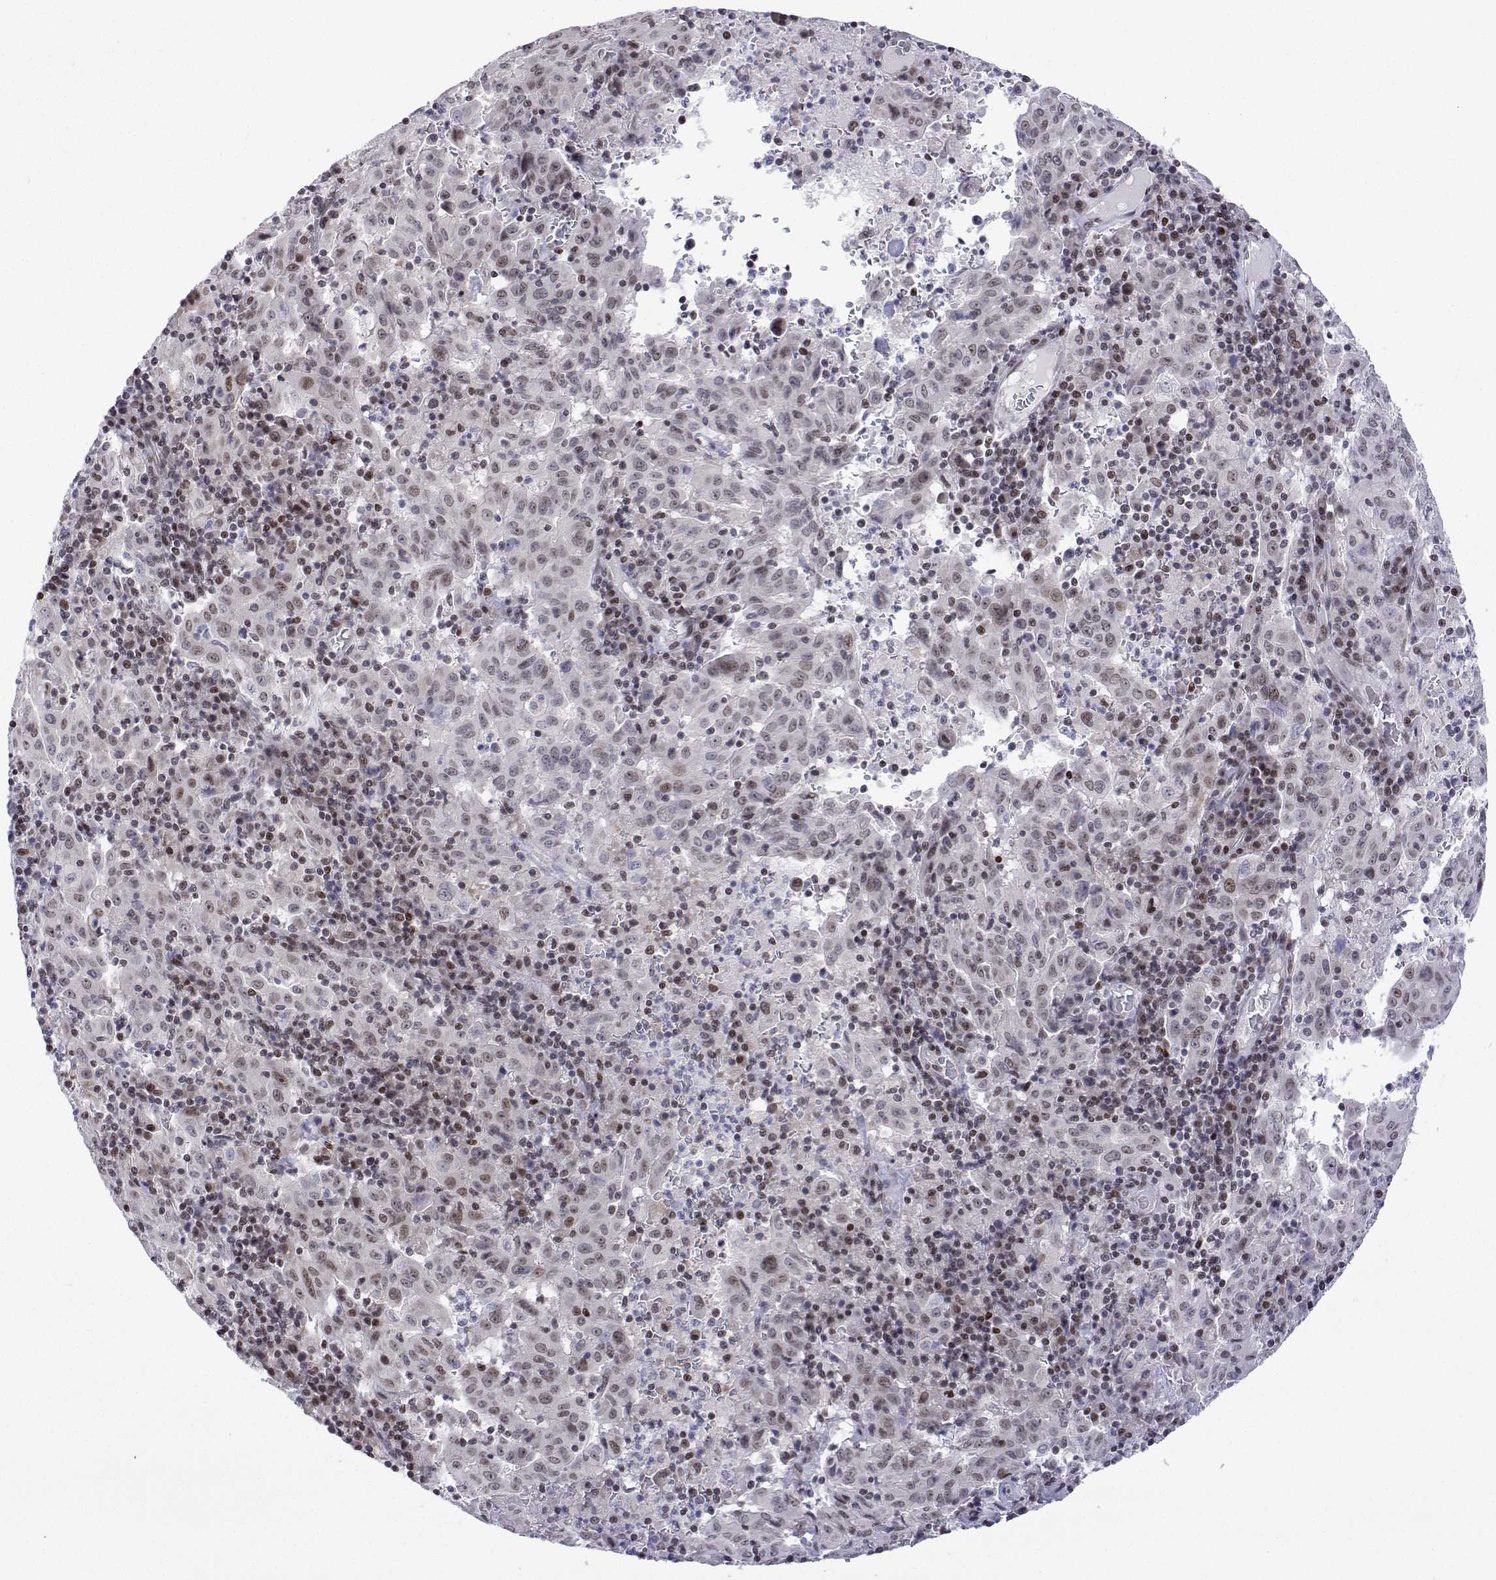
{"staining": {"intensity": "moderate", "quantity": "<25%", "location": "nuclear"}, "tissue": "pancreatic cancer", "cell_type": "Tumor cells", "image_type": "cancer", "snomed": [{"axis": "morphology", "description": "Adenocarcinoma, NOS"}, {"axis": "topography", "description": "Pancreas"}], "caption": "Human pancreatic cancer stained for a protein (brown) shows moderate nuclear positive expression in about <25% of tumor cells.", "gene": "XPC", "patient": {"sex": "male", "age": 63}}